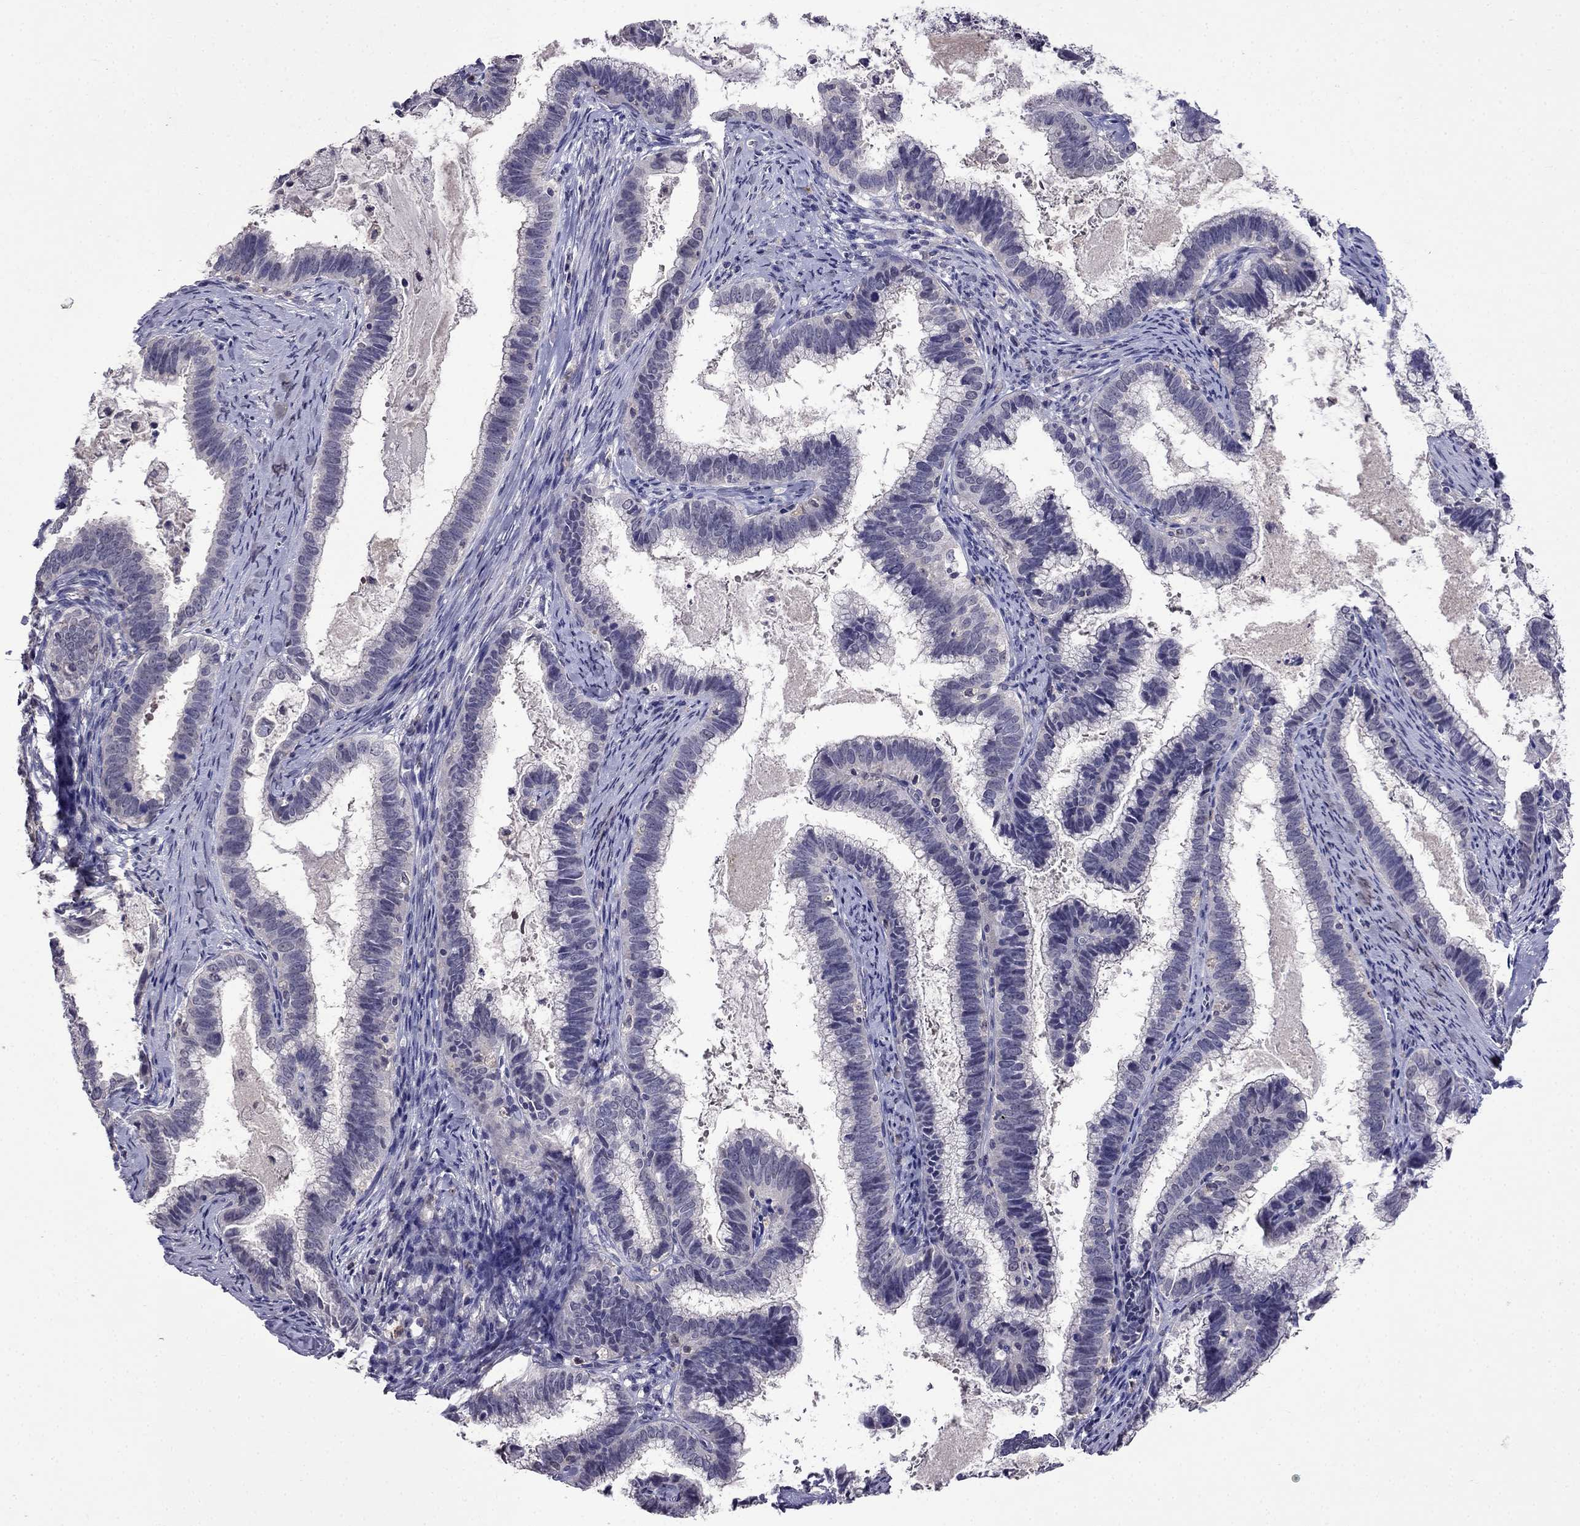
{"staining": {"intensity": "negative", "quantity": "none", "location": "none"}, "tissue": "cervical cancer", "cell_type": "Tumor cells", "image_type": "cancer", "snomed": [{"axis": "morphology", "description": "Adenocarcinoma, NOS"}, {"axis": "topography", "description": "Cervix"}], "caption": "Human cervical adenocarcinoma stained for a protein using IHC demonstrates no positivity in tumor cells.", "gene": "AQP9", "patient": {"sex": "female", "age": 61}}